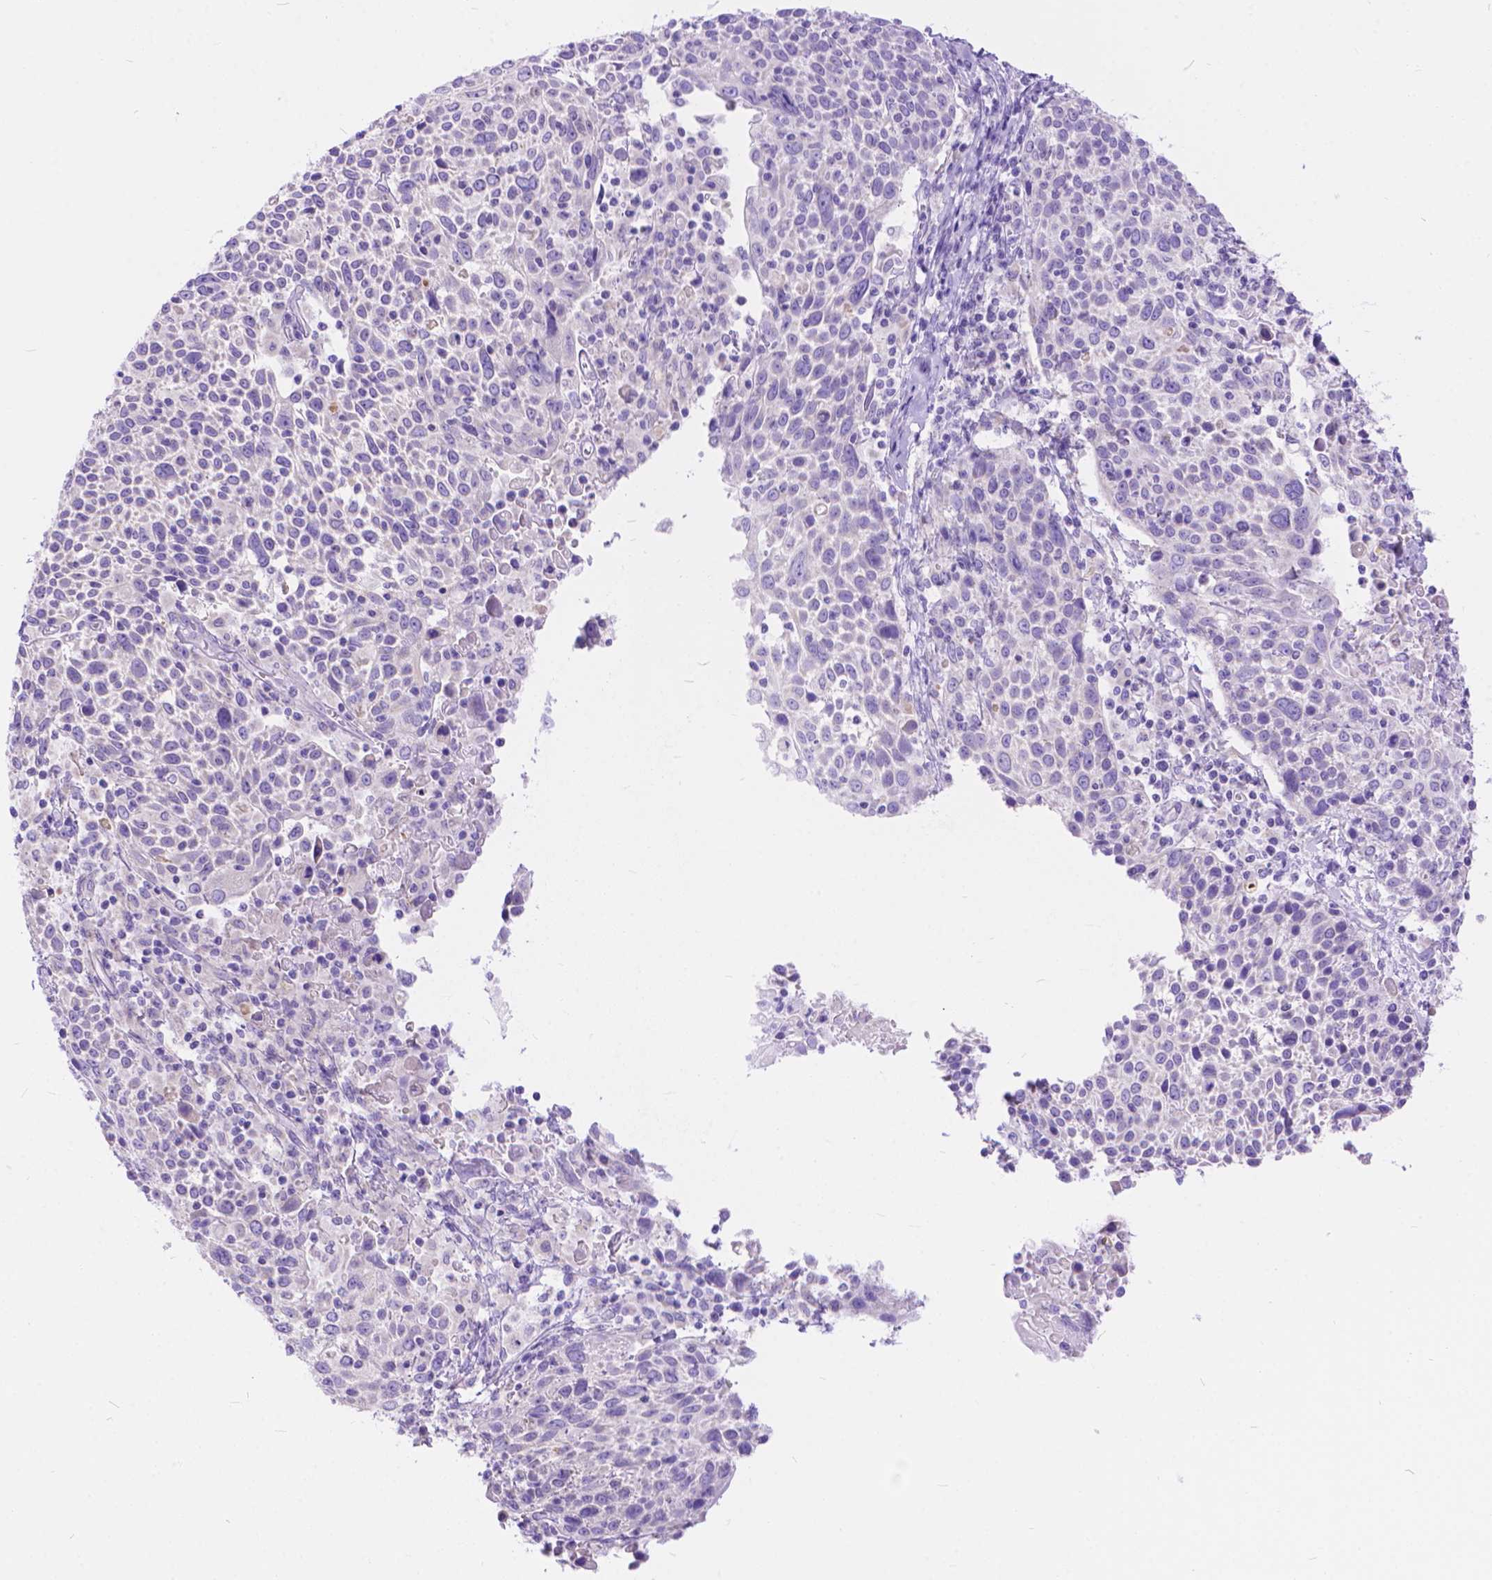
{"staining": {"intensity": "negative", "quantity": "none", "location": "none"}, "tissue": "cervical cancer", "cell_type": "Tumor cells", "image_type": "cancer", "snomed": [{"axis": "morphology", "description": "Squamous cell carcinoma, NOS"}, {"axis": "topography", "description": "Cervix"}], "caption": "Immunohistochemistry (IHC) image of human cervical cancer (squamous cell carcinoma) stained for a protein (brown), which shows no positivity in tumor cells.", "gene": "DHRS2", "patient": {"sex": "female", "age": 61}}